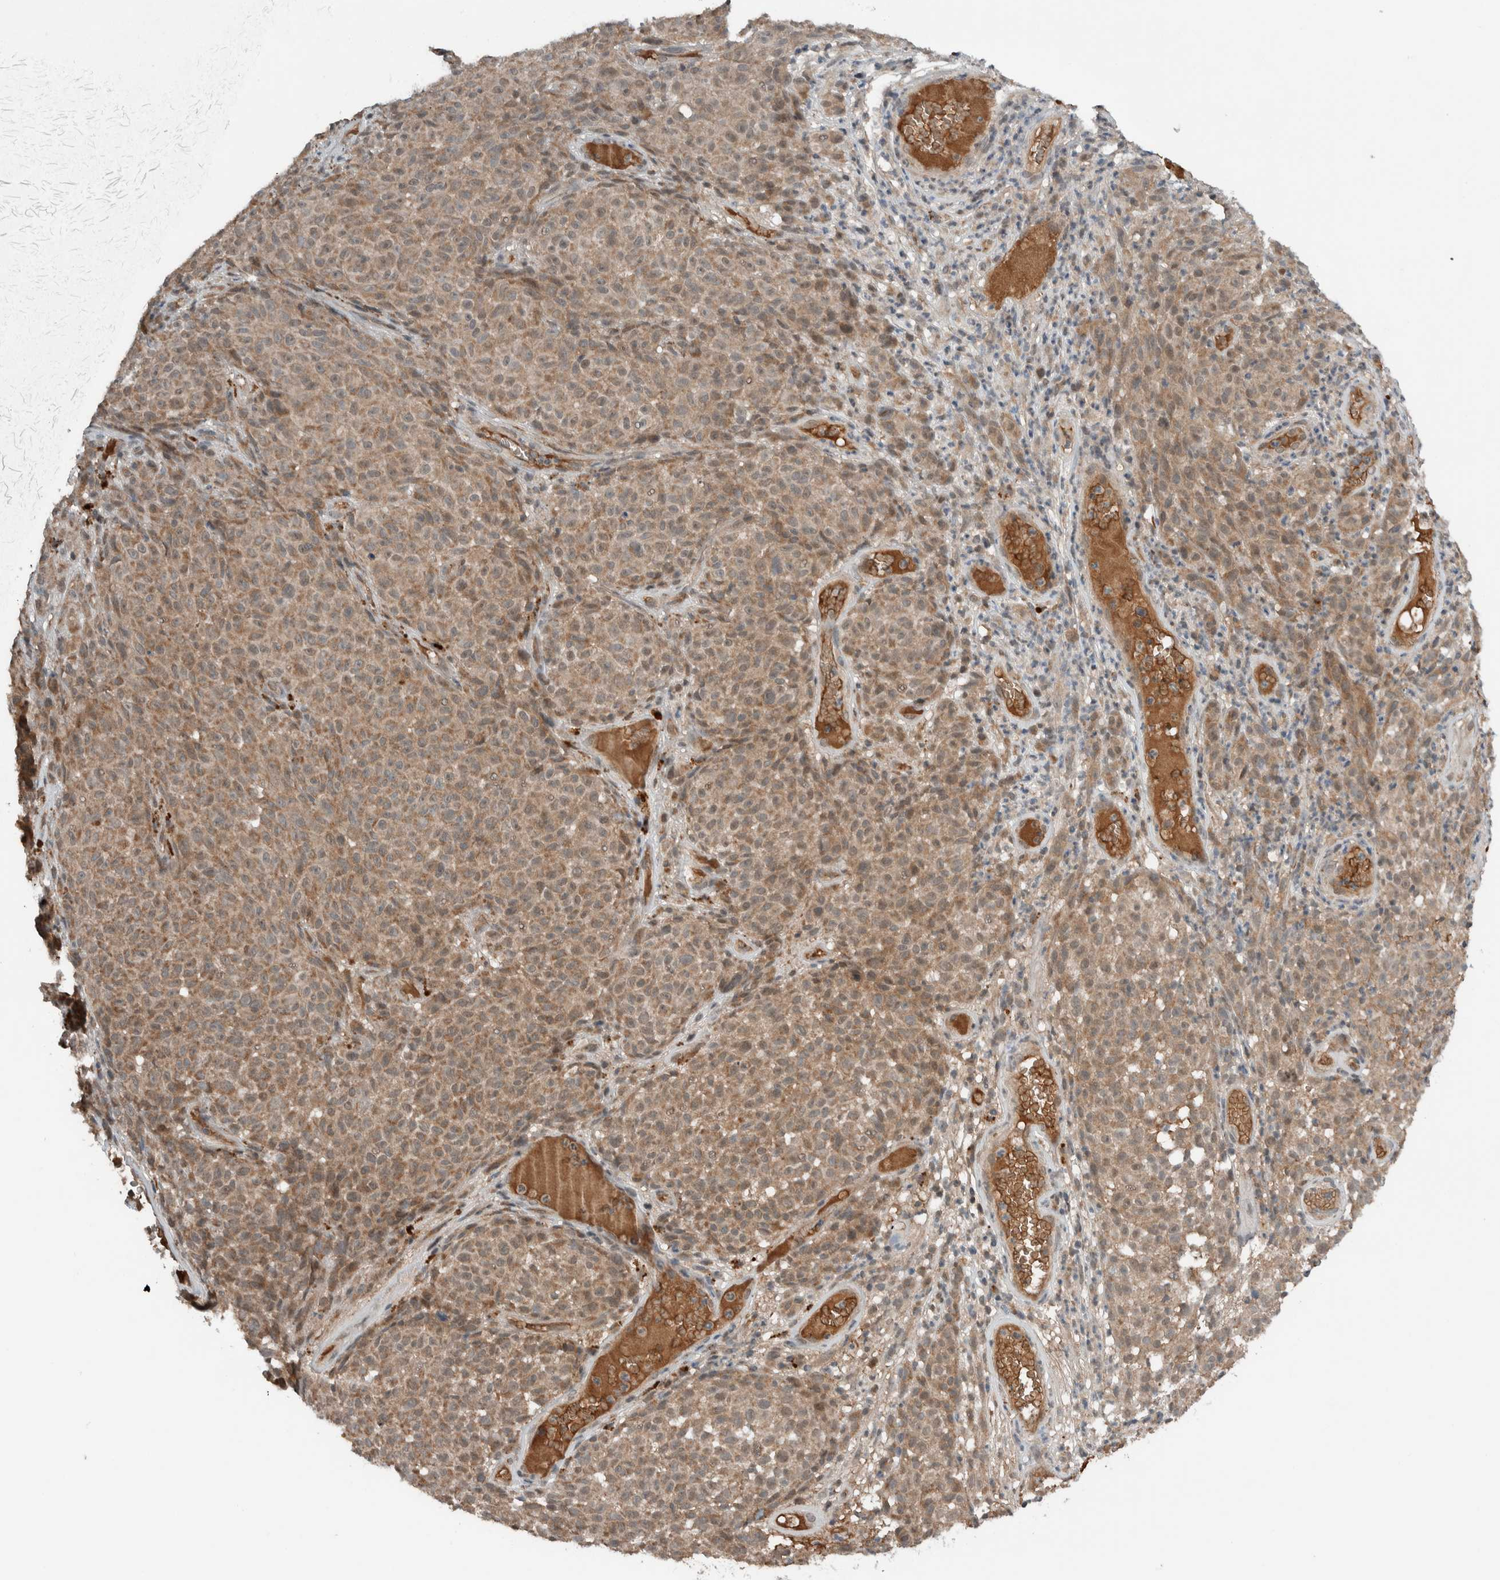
{"staining": {"intensity": "weak", "quantity": ">75%", "location": "cytoplasmic/membranous"}, "tissue": "melanoma", "cell_type": "Tumor cells", "image_type": "cancer", "snomed": [{"axis": "morphology", "description": "Malignant melanoma, NOS"}, {"axis": "topography", "description": "Skin"}], "caption": "A high-resolution image shows immunohistochemistry staining of melanoma, which exhibits weak cytoplasmic/membranous expression in about >75% of tumor cells.", "gene": "ARMC7", "patient": {"sex": "female", "age": 82}}